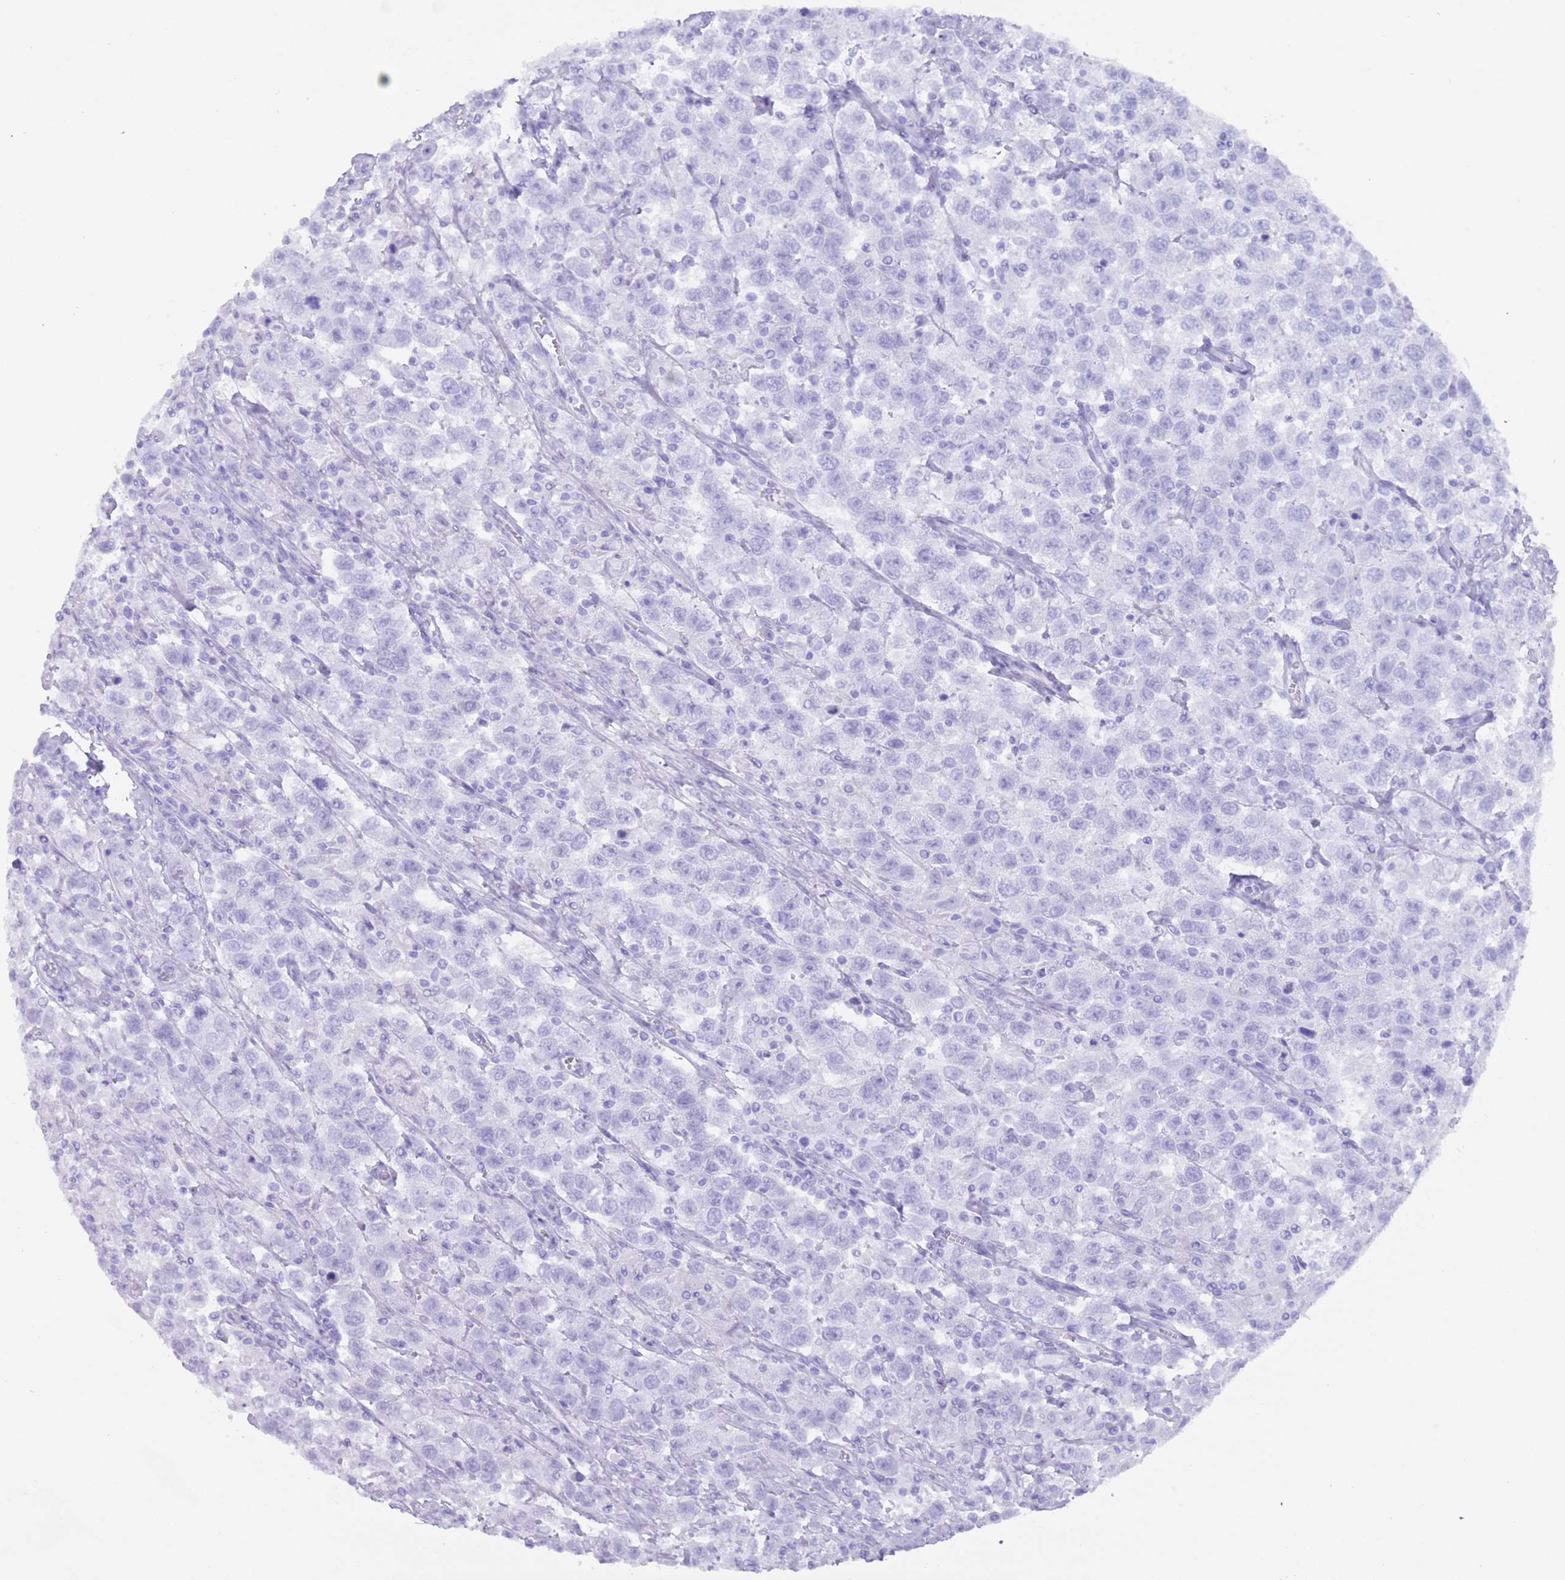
{"staining": {"intensity": "negative", "quantity": "none", "location": "none"}, "tissue": "testis cancer", "cell_type": "Tumor cells", "image_type": "cancer", "snomed": [{"axis": "morphology", "description": "Seminoma, NOS"}, {"axis": "topography", "description": "Testis"}], "caption": "Immunohistochemical staining of testis cancer (seminoma) exhibits no significant staining in tumor cells.", "gene": "MYADML2", "patient": {"sex": "male", "age": 41}}